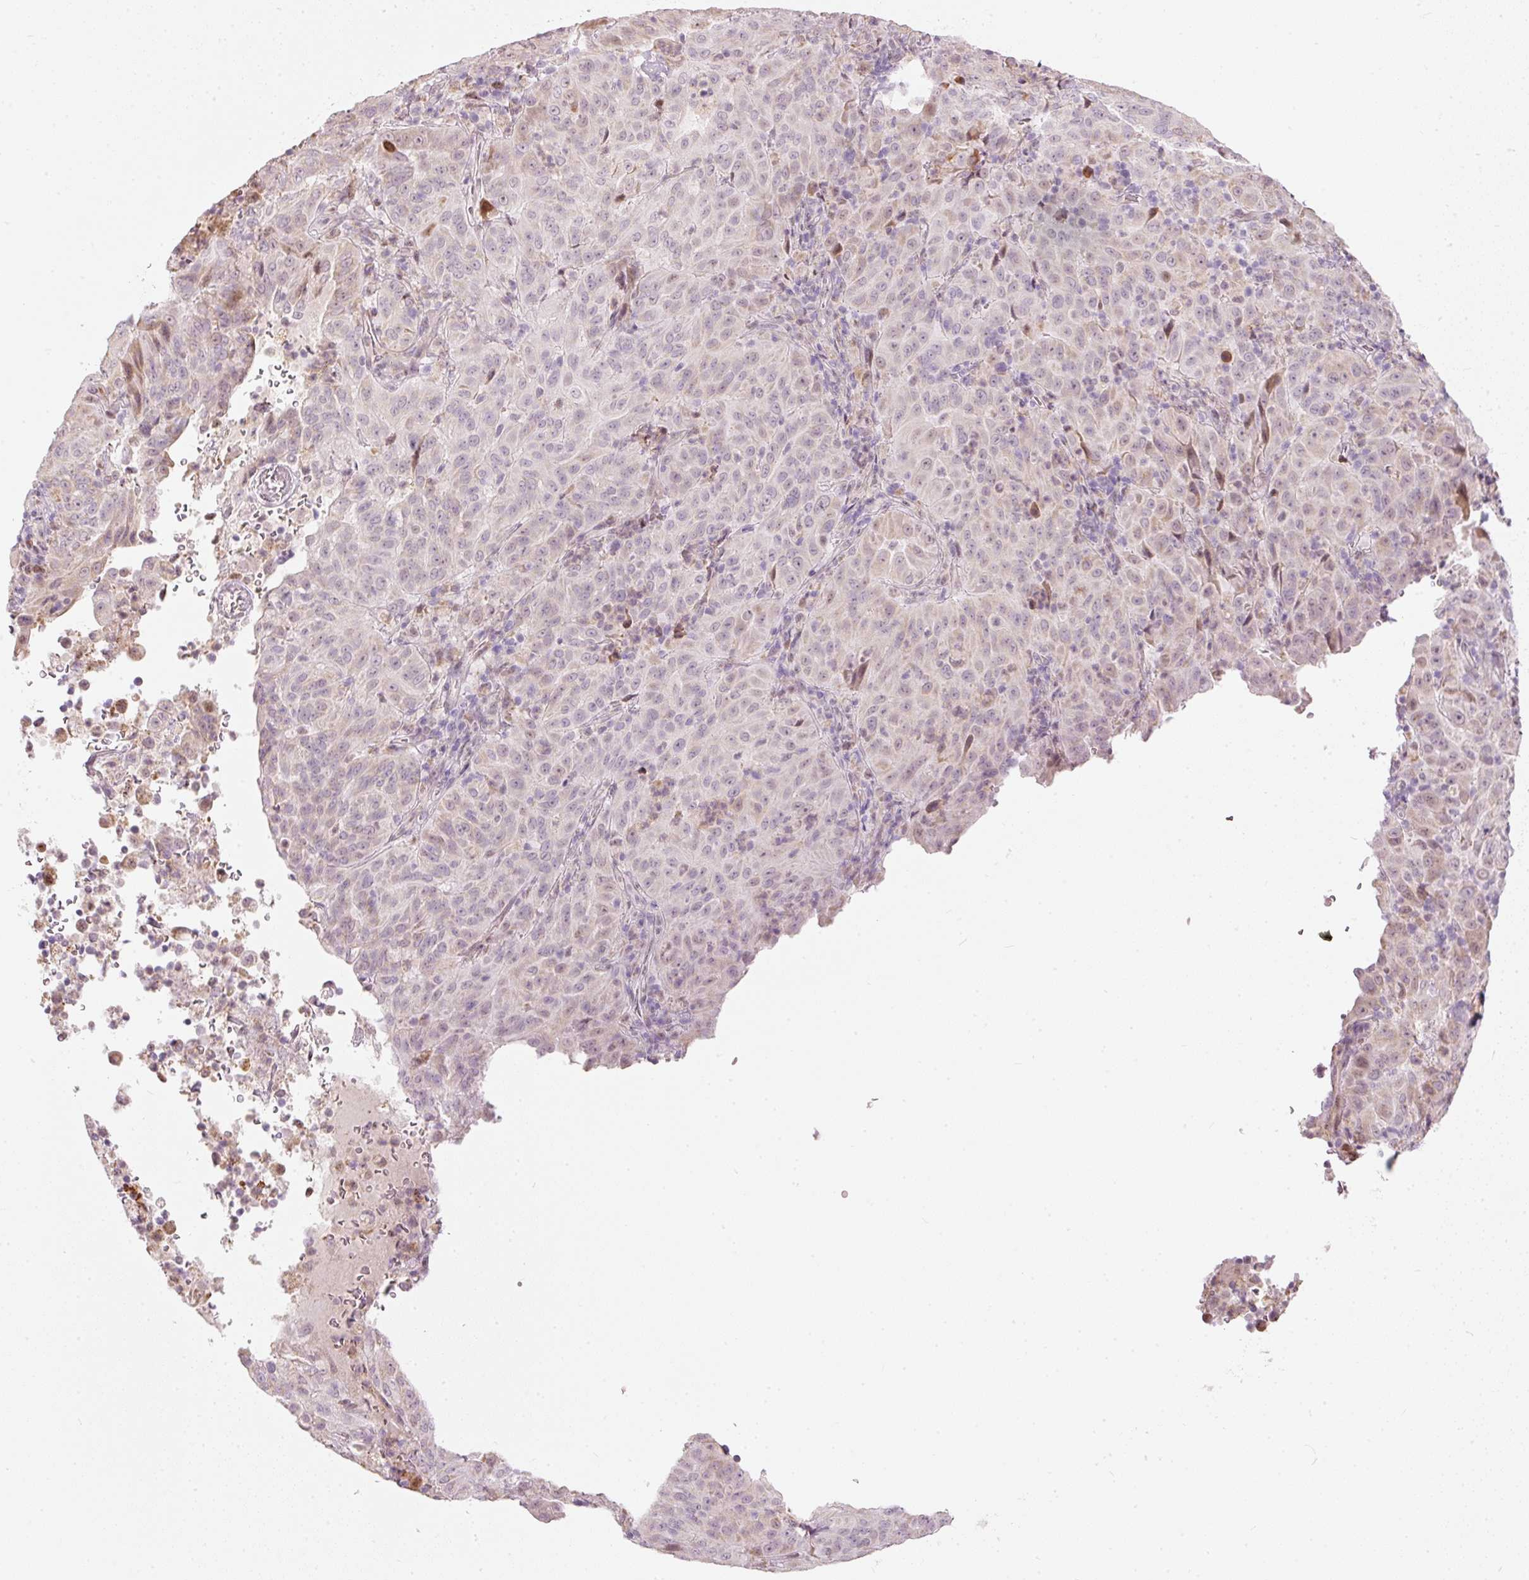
{"staining": {"intensity": "weak", "quantity": "<25%", "location": "cytoplasmic/membranous"}, "tissue": "pancreatic cancer", "cell_type": "Tumor cells", "image_type": "cancer", "snomed": [{"axis": "morphology", "description": "Adenocarcinoma, NOS"}, {"axis": "topography", "description": "Pancreas"}], "caption": "Tumor cells are negative for brown protein staining in pancreatic cancer.", "gene": "RNF39", "patient": {"sex": "male", "age": 63}}